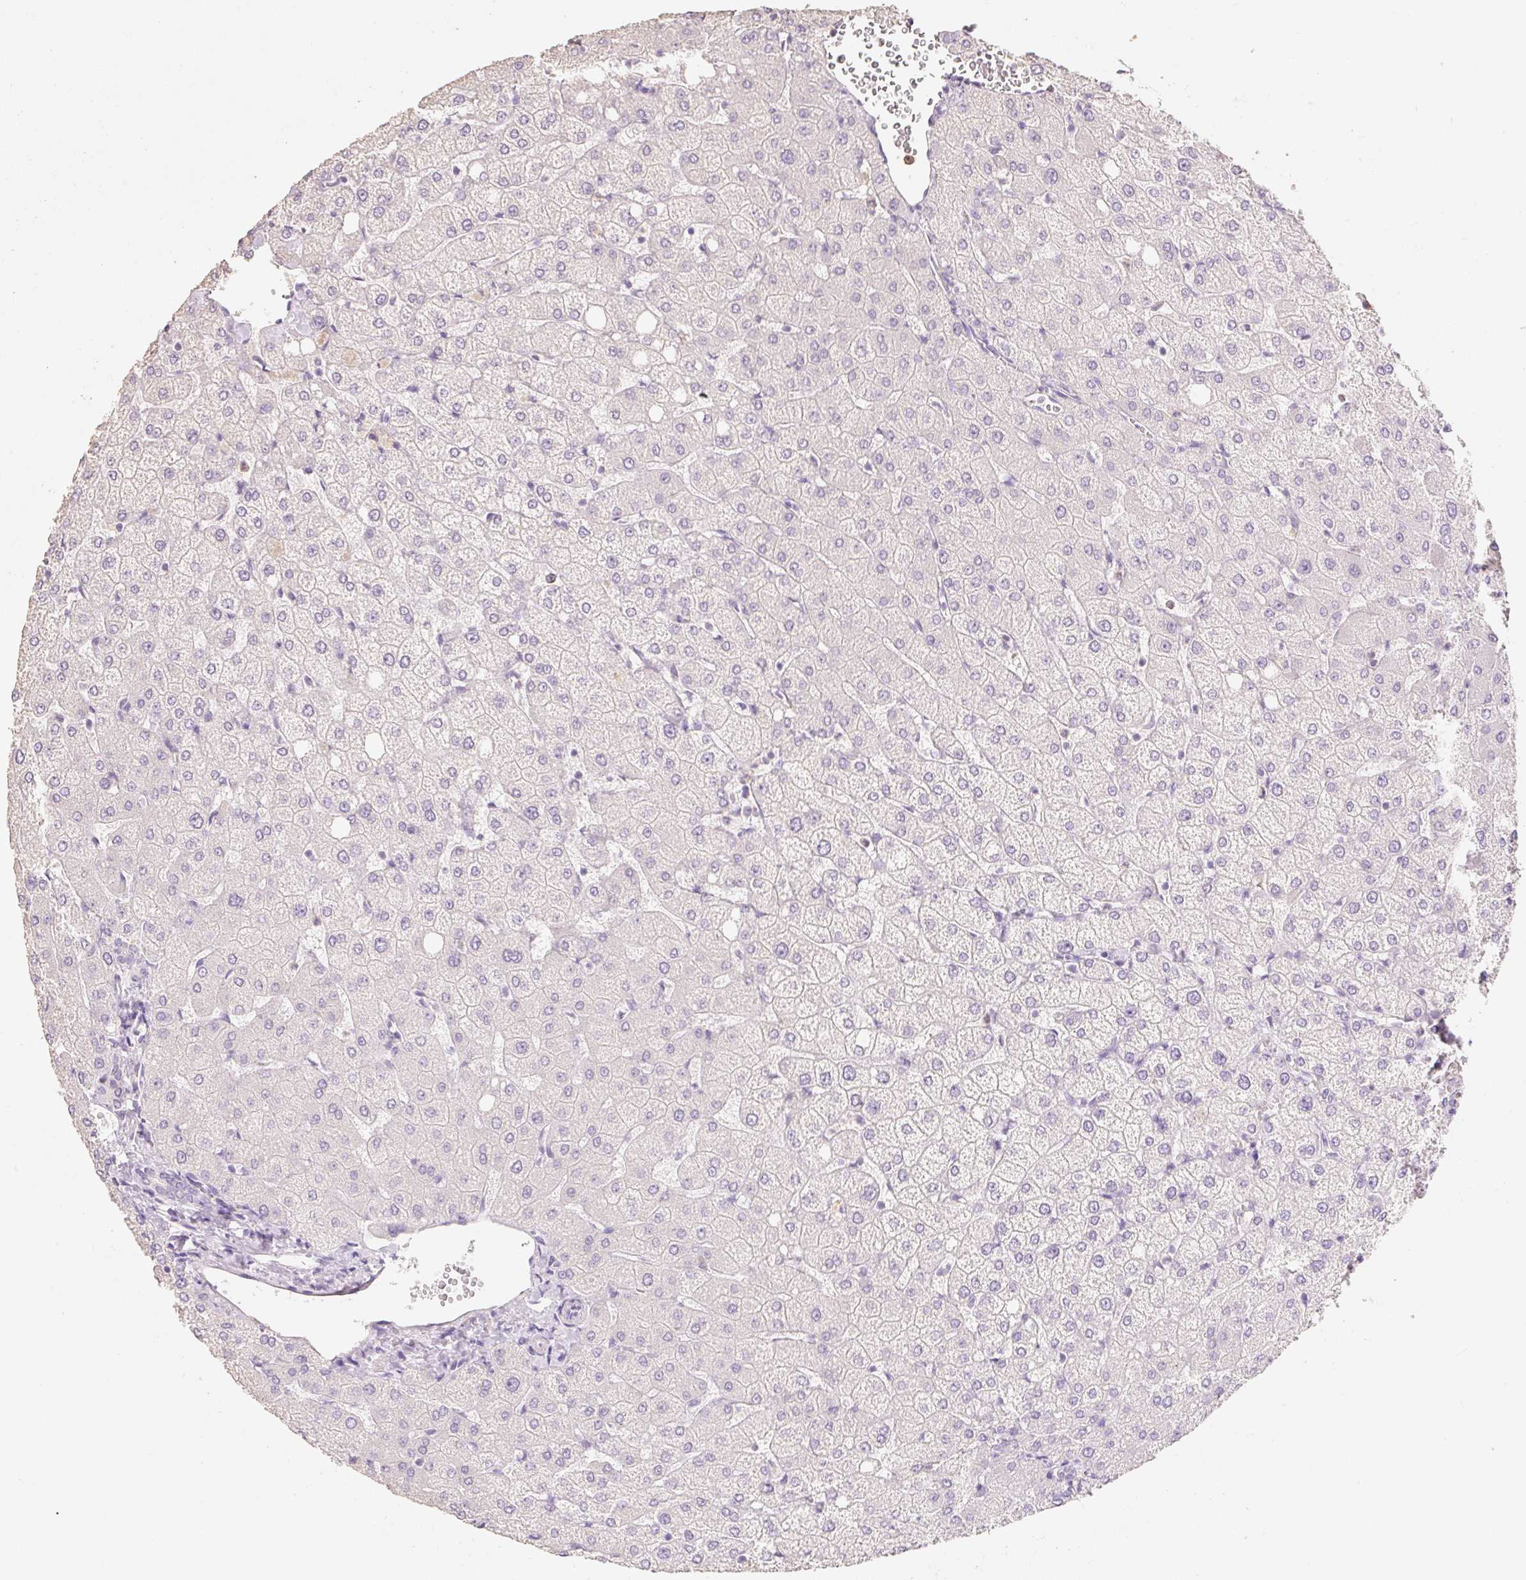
{"staining": {"intensity": "negative", "quantity": "none", "location": "none"}, "tissue": "liver", "cell_type": "Cholangiocytes", "image_type": "normal", "snomed": [{"axis": "morphology", "description": "Normal tissue, NOS"}, {"axis": "topography", "description": "Liver"}], "caption": "Immunohistochemistry image of unremarkable liver: liver stained with DAB (3,3'-diaminobenzidine) demonstrates no significant protein staining in cholangiocytes. (DAB (3,3'-diaminobenzidine) IHC with hematoxylin counter stain).", "gene": "MBOAT7", "patient": {"sex": "female", "age": 54}}